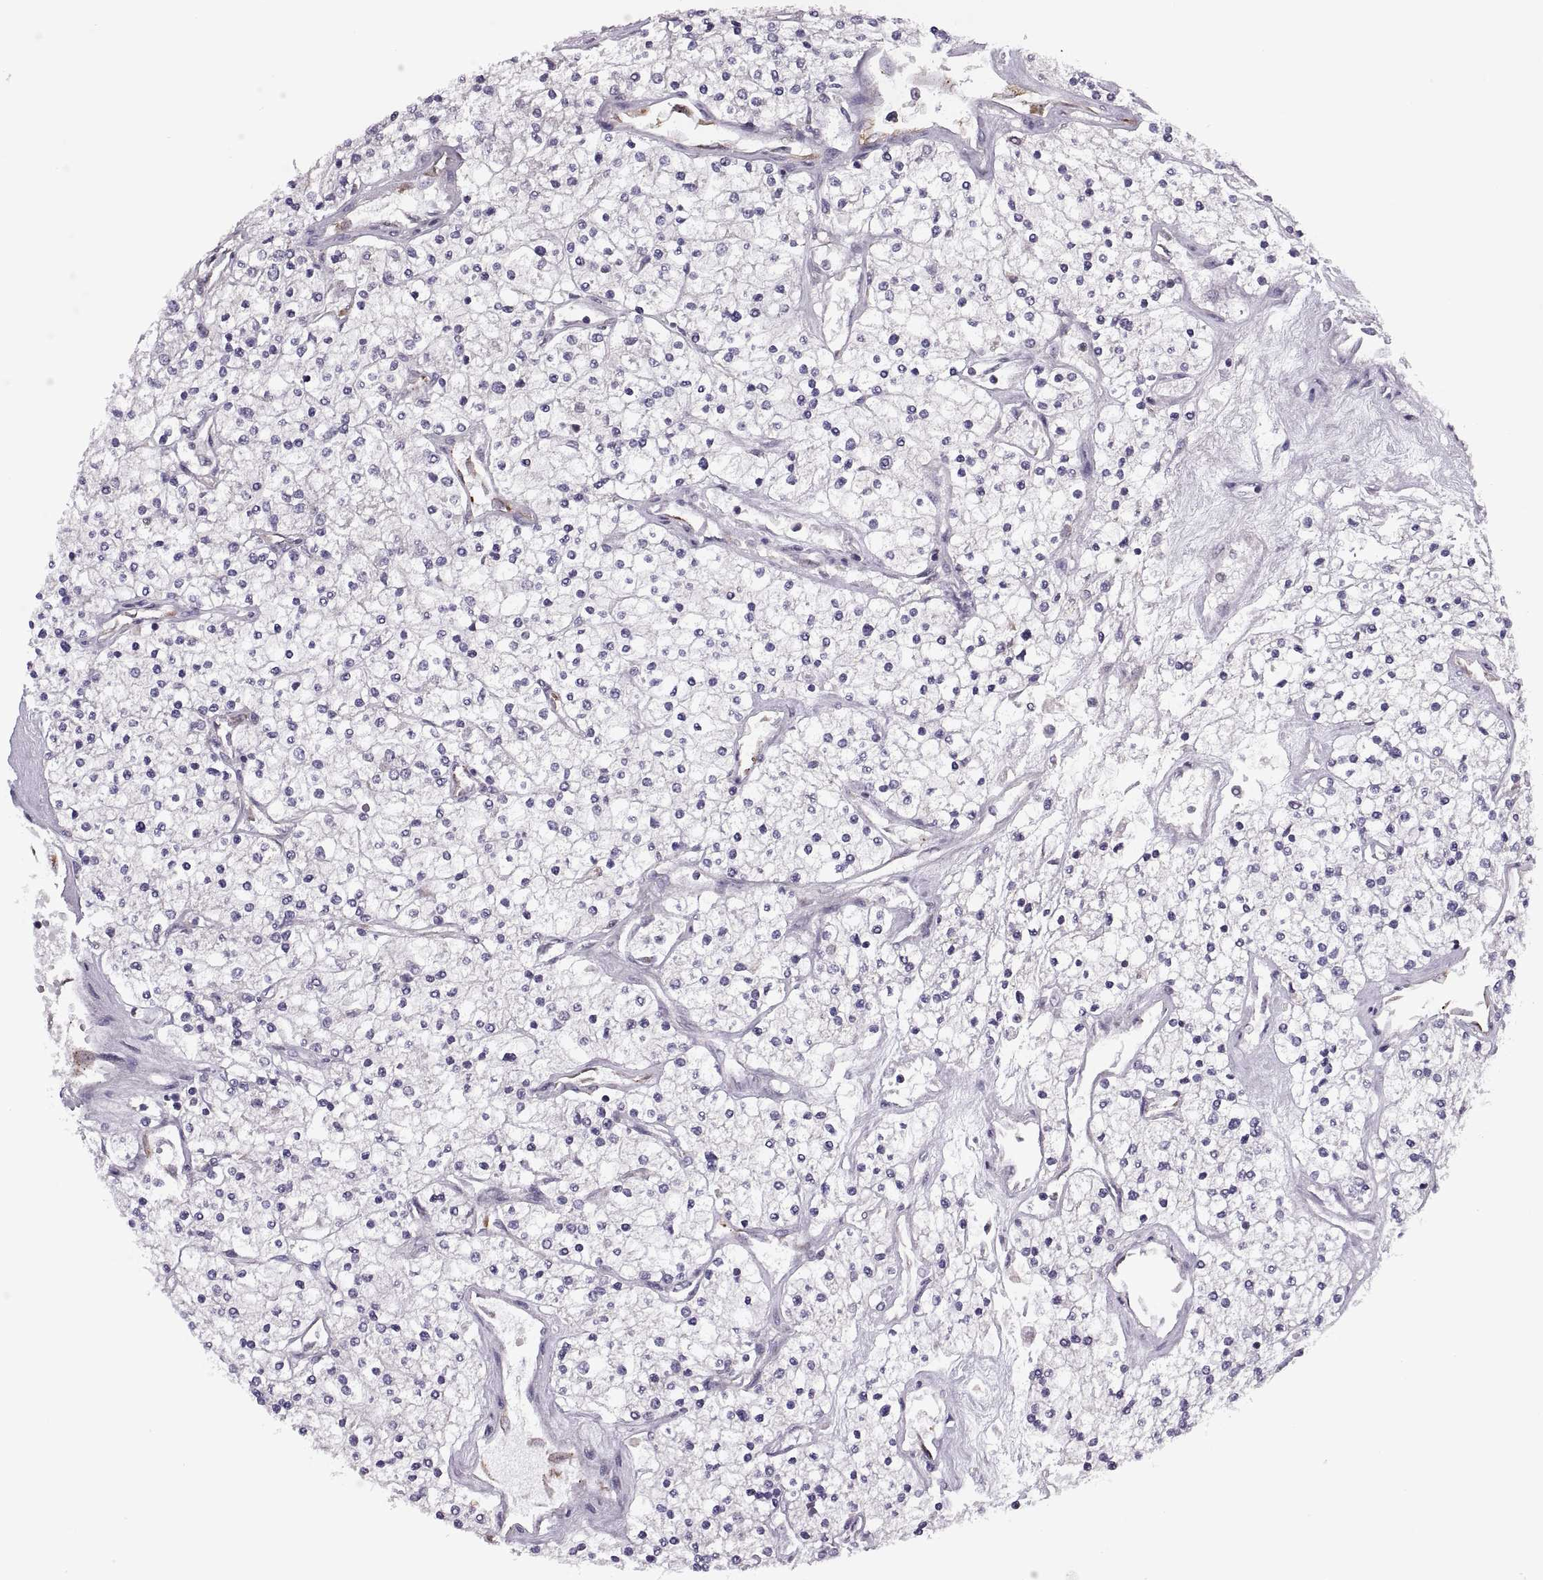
{"staining": {"intensity": "negative", "quantity": "none", "location": "none"}, "tissue": "renal cancer", "cell_type": "Tumor cells", "image_type": "cancer", "snomed": [{"axis": "morphology", "description": "Adenocarcinoma, NOS"}, {"axis": "topography", "description": "Kidney"}], "caption": "High magnification brightfield microscopy of renal cancer stained with DAB (brown) and counterstained with hematoxylin (blue): tumor cells show no significant expression.", "gene": "LETM2", "patient": {"sex": "male", "age": 80}}